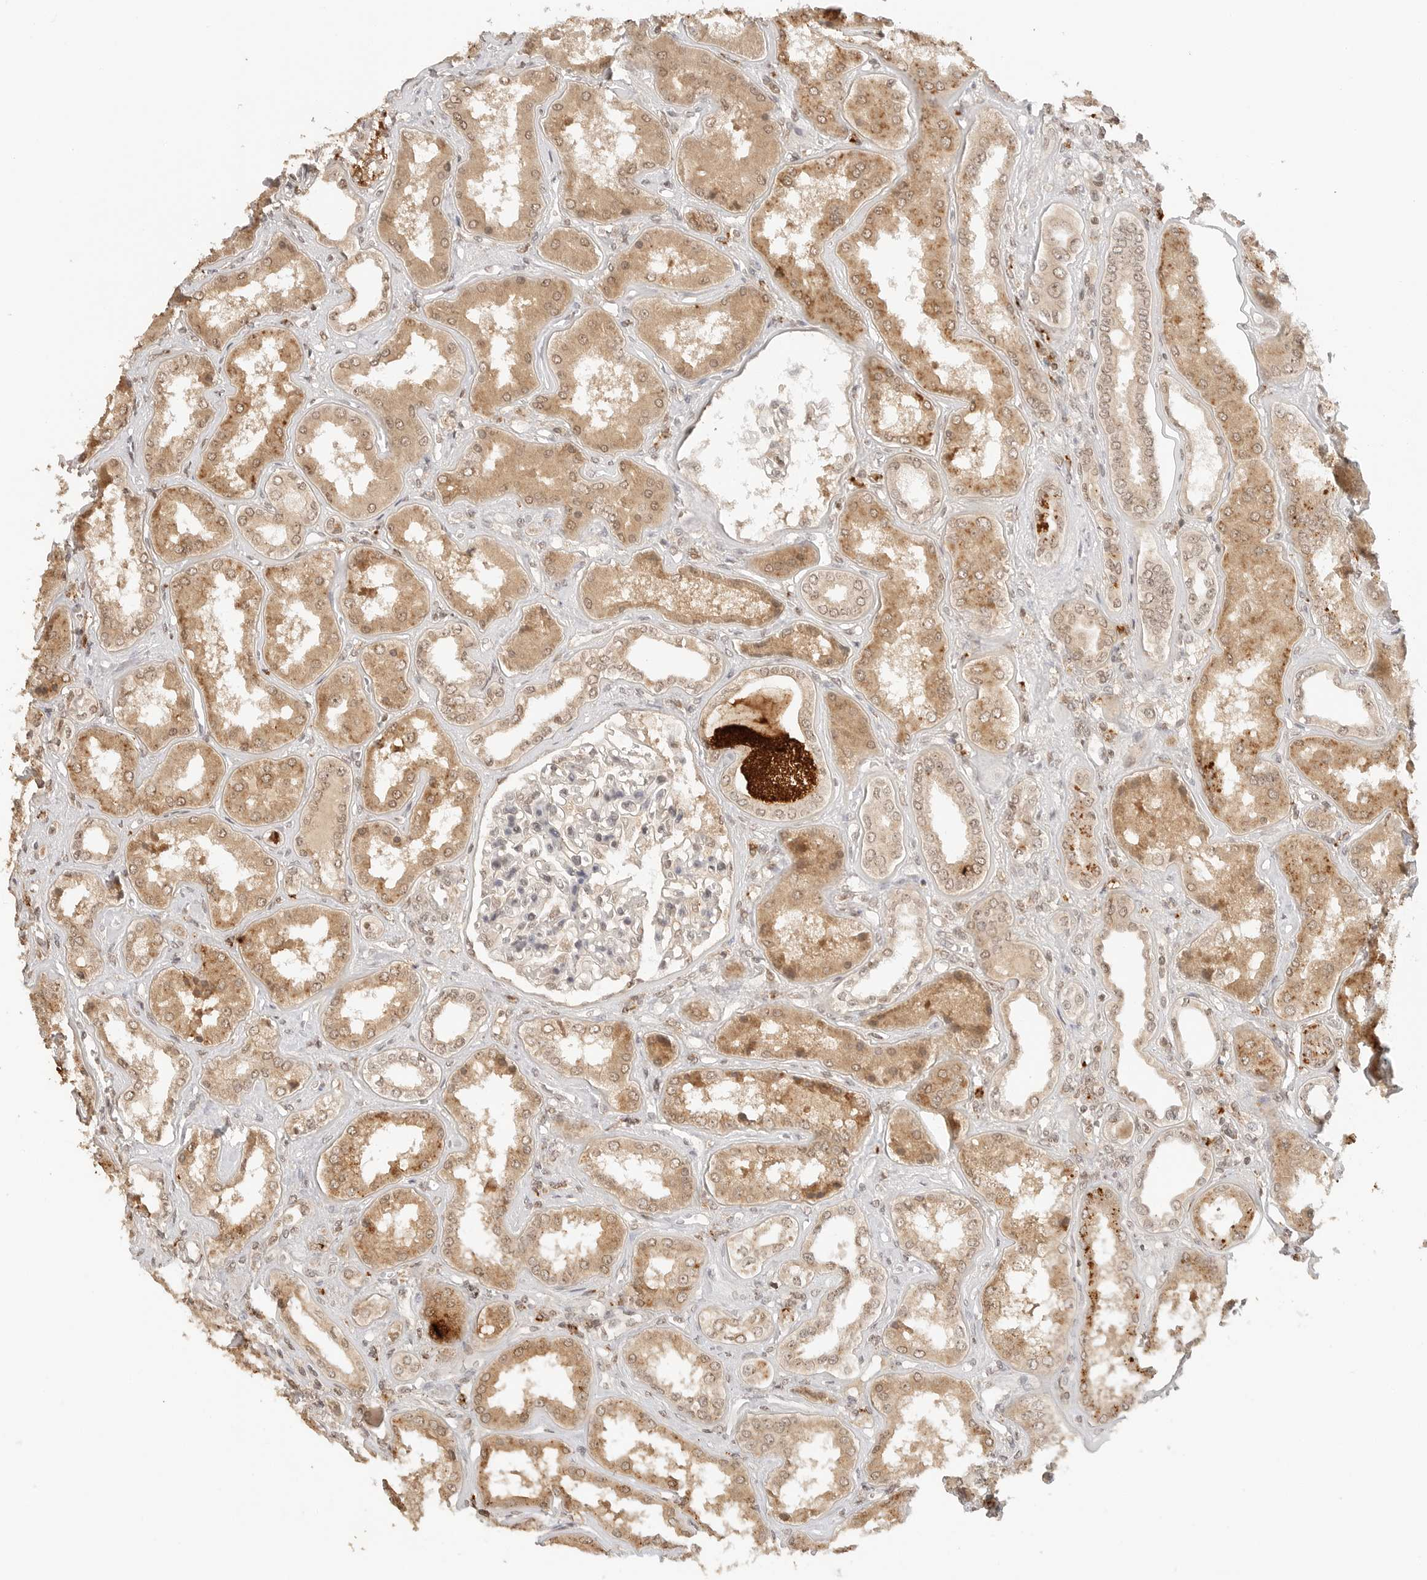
{"staining": {"intensity": "moderate", "quantity": "25%-75%", "location": "nuclear"}, "tissue": "kidney", "cell_type": "Cells in glomeruli", "image_type": "normal", "snomed": [{"axis": "morphology", "description": "Normal tissue, NOS"}, {"axis": "topography", "description": "Kidney"}], "caption": "A high-resolution micrograph shows IHC staining of benign kidney, which exhibits moderate nuclear positivity in about 25%-75% of cells in glomeruli.", "gene": "GPR34", "patient": {"sex": "female", "age": 56}}